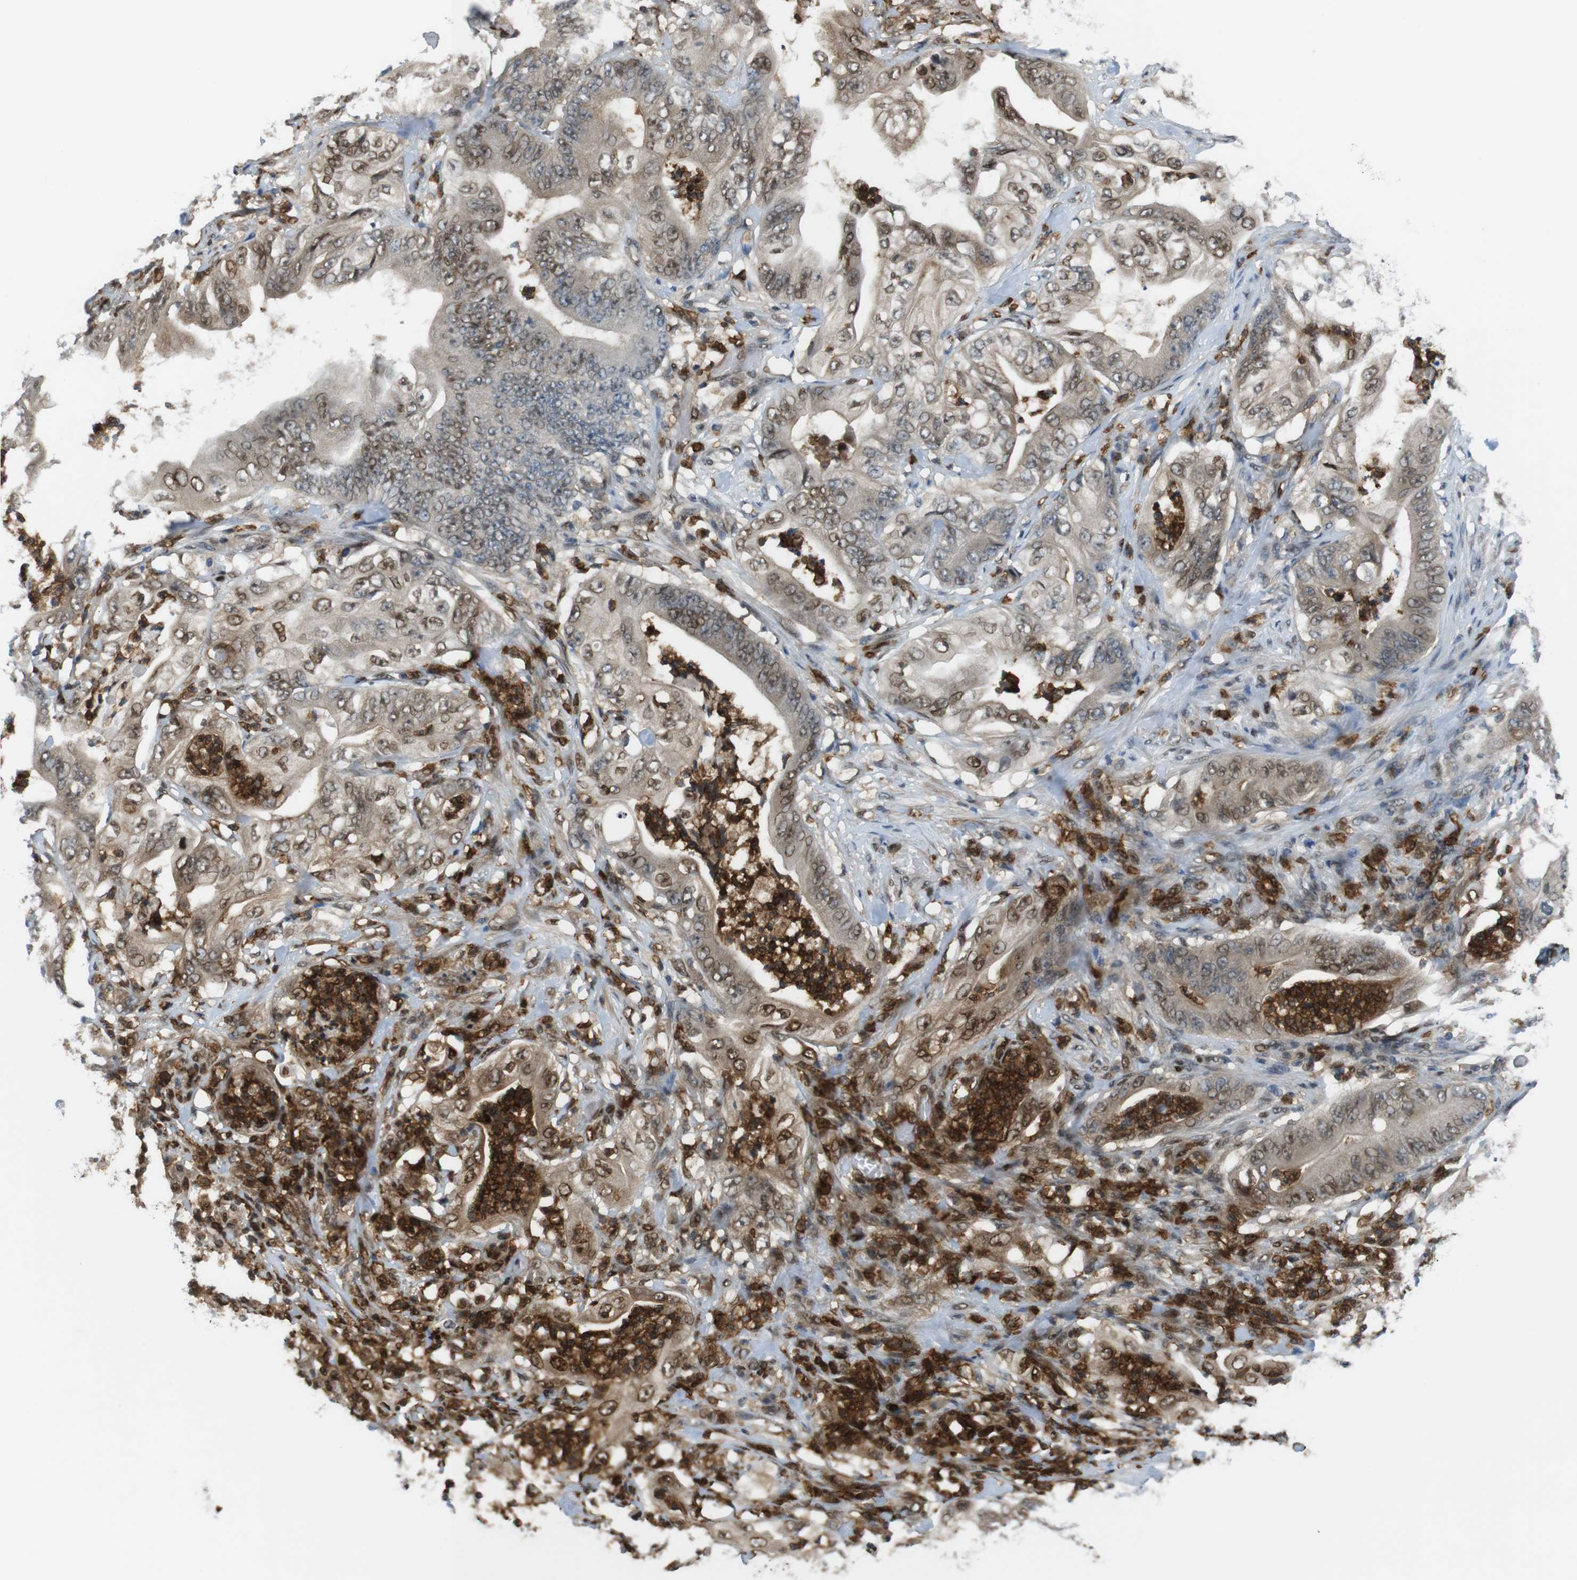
{"staining": {"intensity": "moderate", "quantity": "25%-75%", "location": "cytoplasmic/membranous,nuclear"}, "tissue": "stomach cancer", "cell_type": "Tumor cells", "image_type": "cancer", "snomed": [{"axis": "morphology", "description": "Adenocarcinoma, NOS"}, {"axis": "topography", "description": "Stomach"}], "caption": "DAB (3,3'-diaminobenzidine) immunohistochemical staining of stomach cancer (adenocarcinoma) exhibits moderate cytoplasmic/membranous and nuclear protein staining in approximately 25%-75% of tumor cells. (DAB (3,3'-diaminobenzidine) = brown stain, brightfield microscopy at high magnification).", "gene": "PCDH10", "patient": {"sex": "female", "age": 73}}